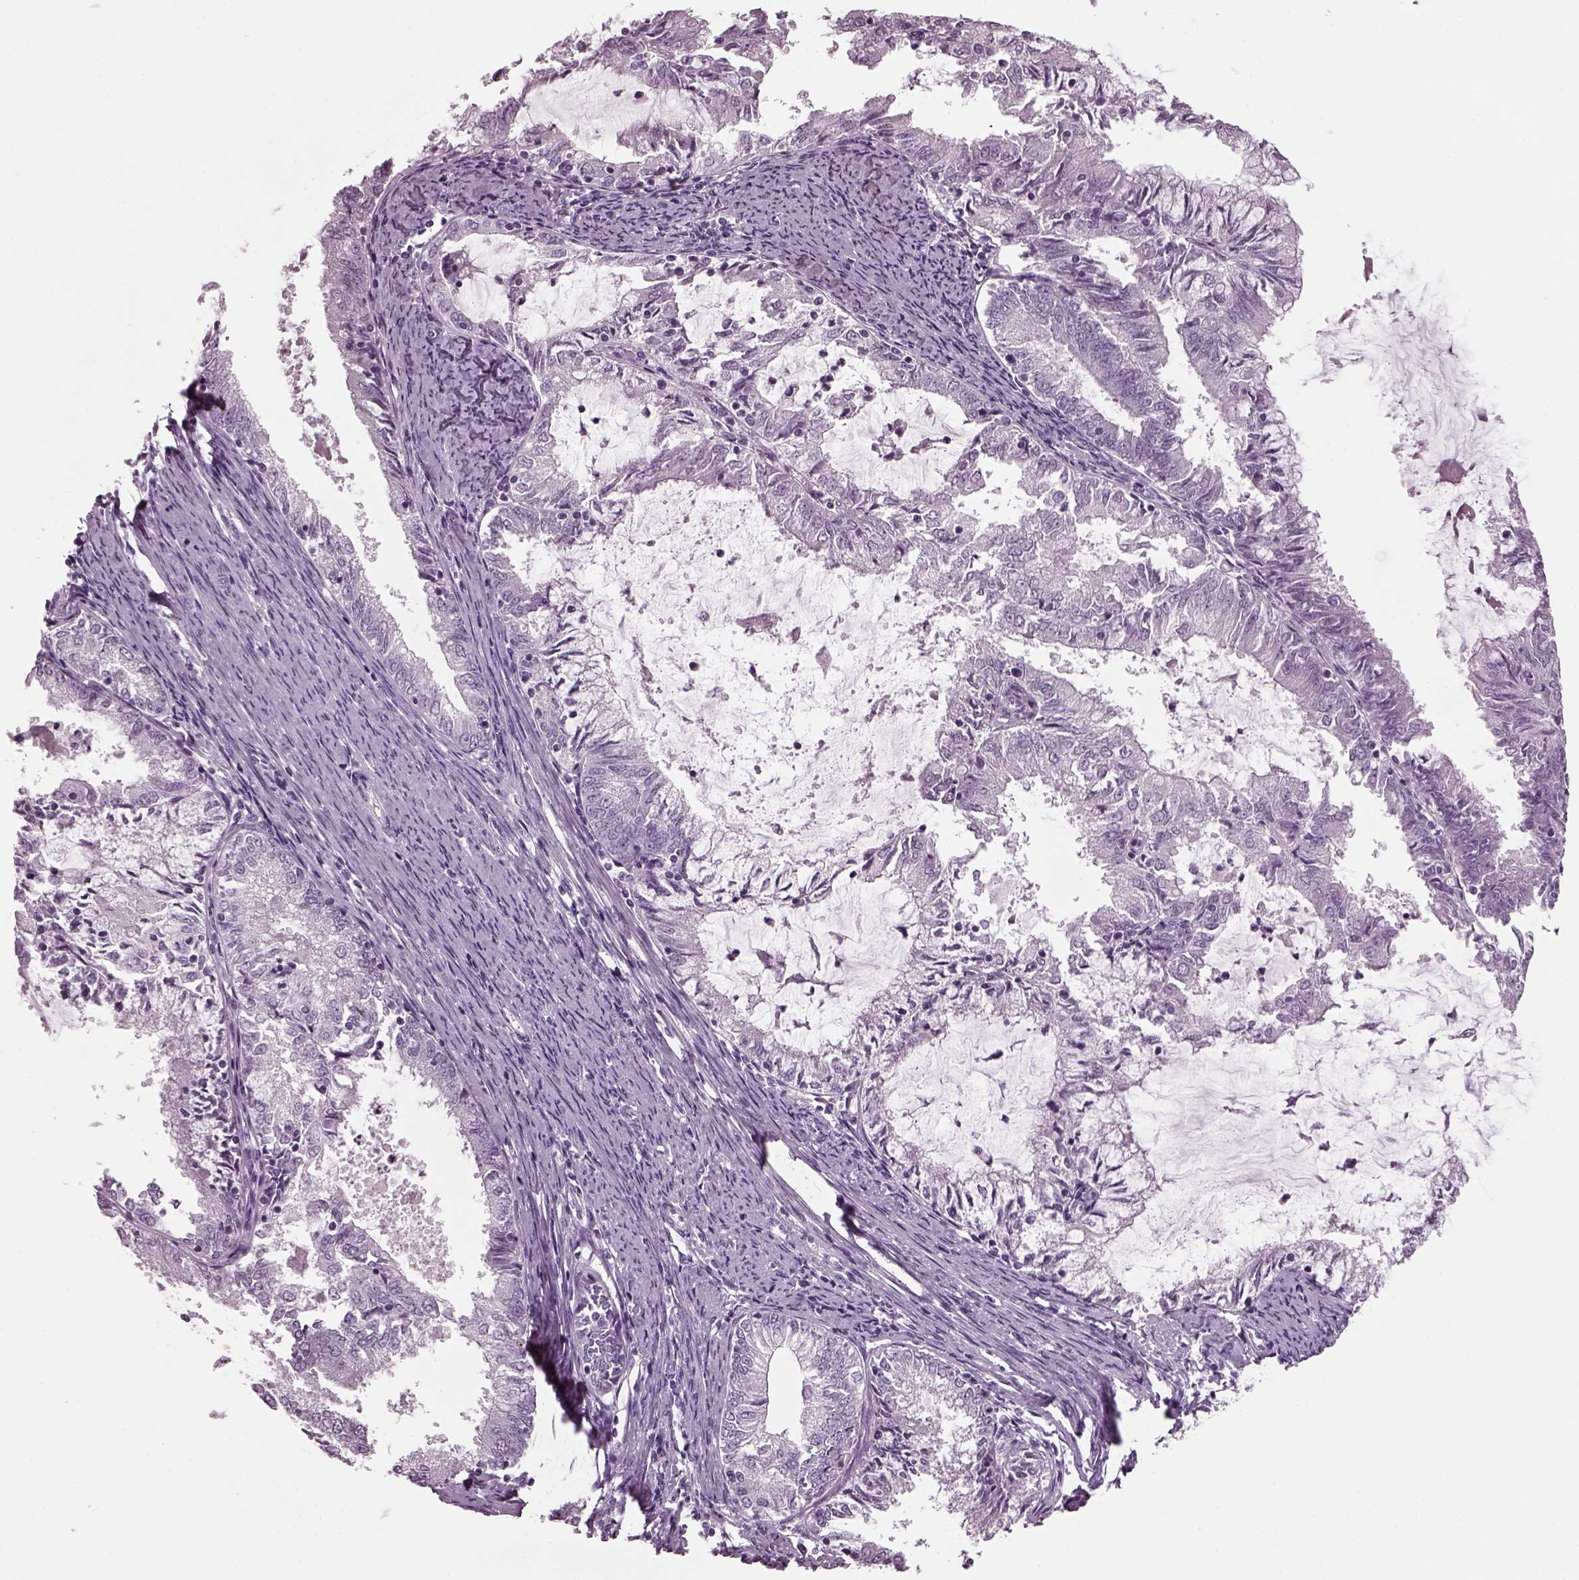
{"staining": {"intensity": "negative", "quantity": "none", "location": "none"}, "tissue": "endometrial cancer", "cell_type": "Tumor cells", "image_type": "cancer", "snomed": [{"axis": "morphology", "description": "Adenocarcinoma, NOS"}, {"axis": "topography", "description": "Endometrium"}], "caption": "The histopathology image shows no staining of tumor cells in endometrial adenocarcinoma.", "gene": "DPYSL5", "patient": {"sex": "female", "age": 57}}